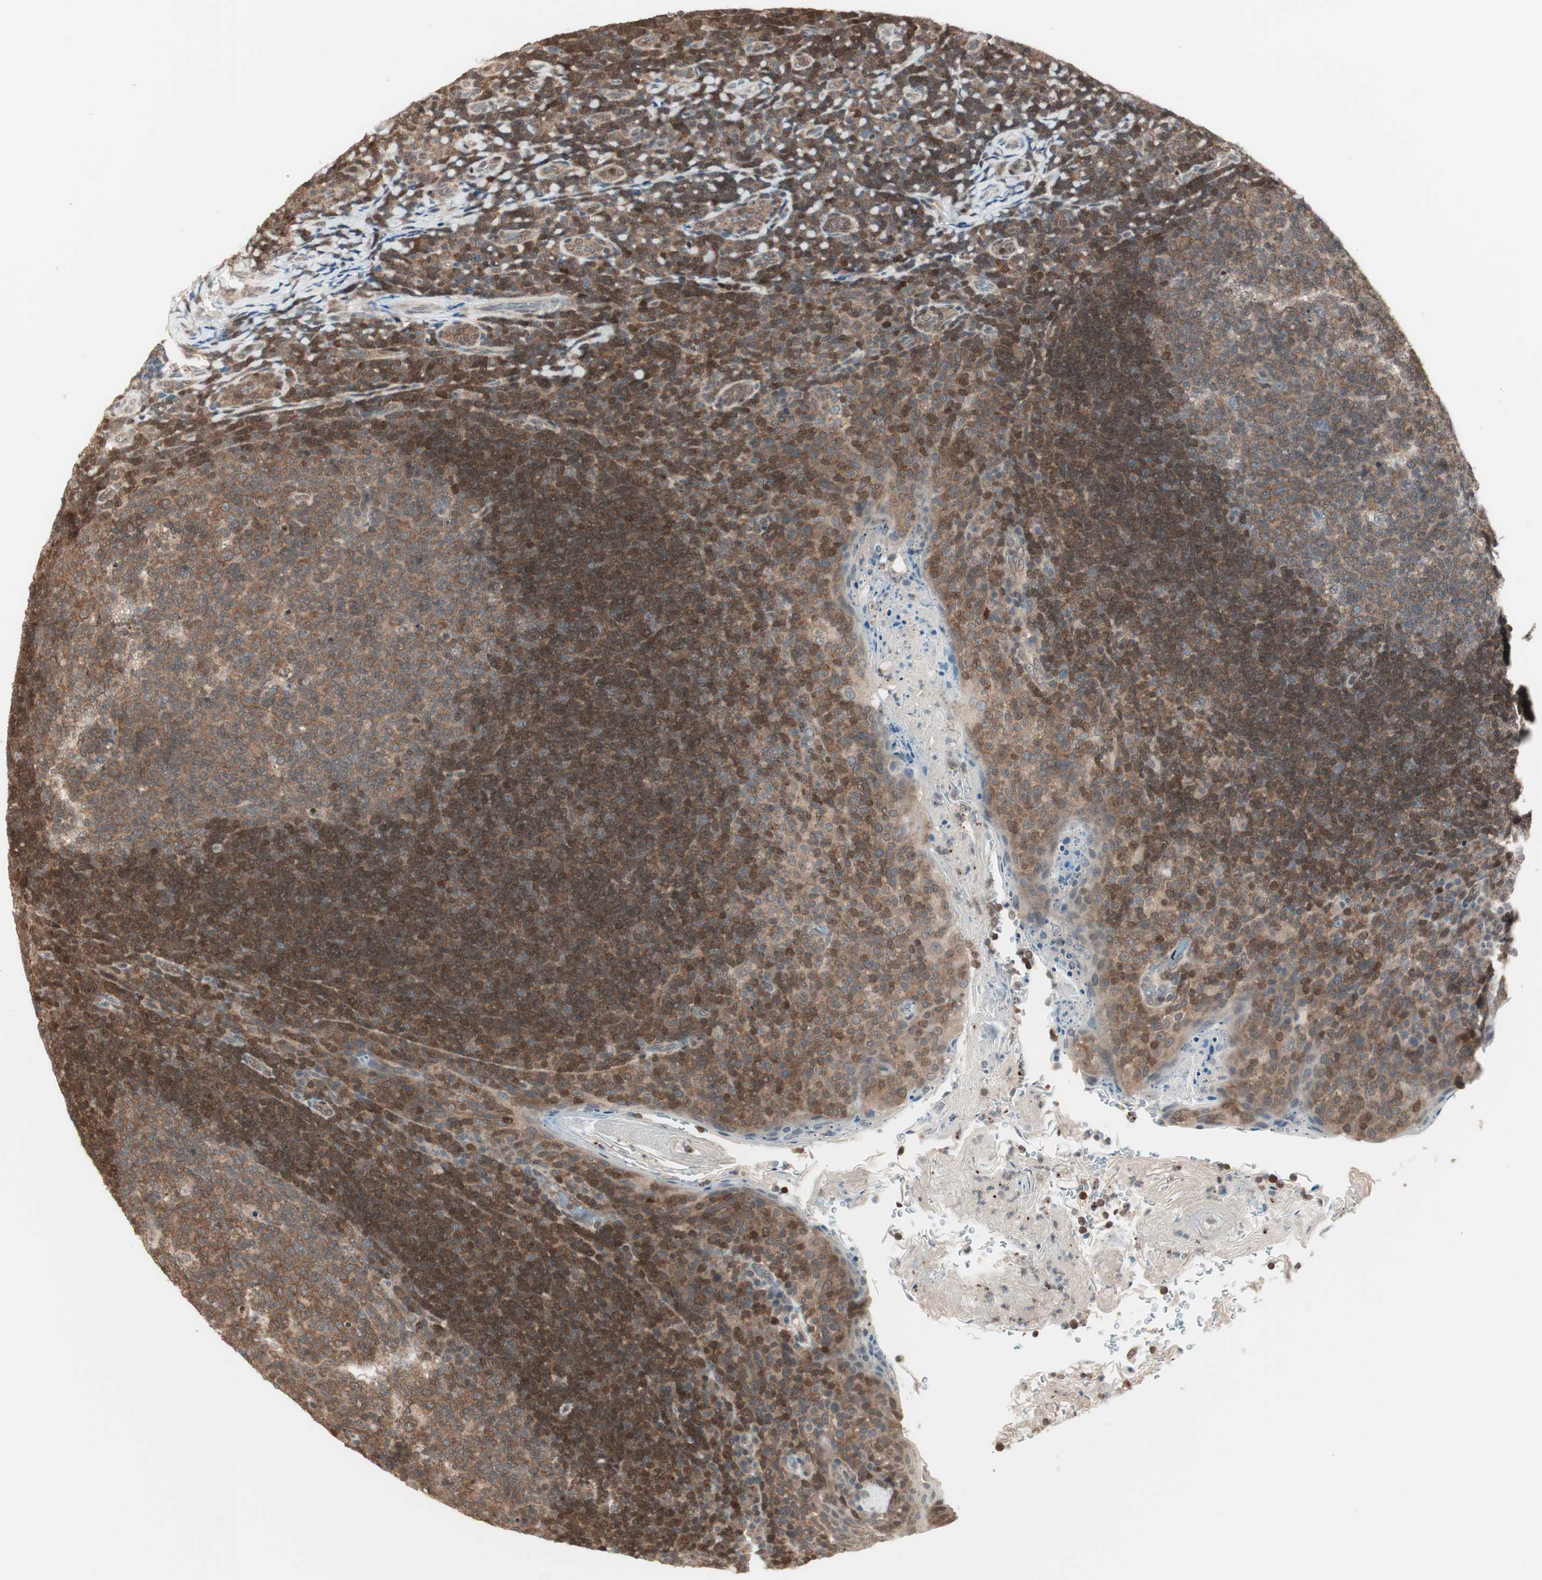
{"staining": {"intensity": "weak", "quantity": ">75%", "location": "cytoplasmic/membranous"}, "tissue": "tonsil", "cell_type": "Germinal center cells", "image_type": "normal", "snomed": [{"axis": "morphology", "description": "Normal tissue, NOS"}, {"axis": "topography", "description": "Tonsil"}], "caption": "About >75% of germinal center cells in normal tonsil display weak cytoplasmic/membranous protein positivity as visualized by brown immunohistochemical staining.", "gene": "UBE2I", "patient": {"sex": "male", "age": 17}}